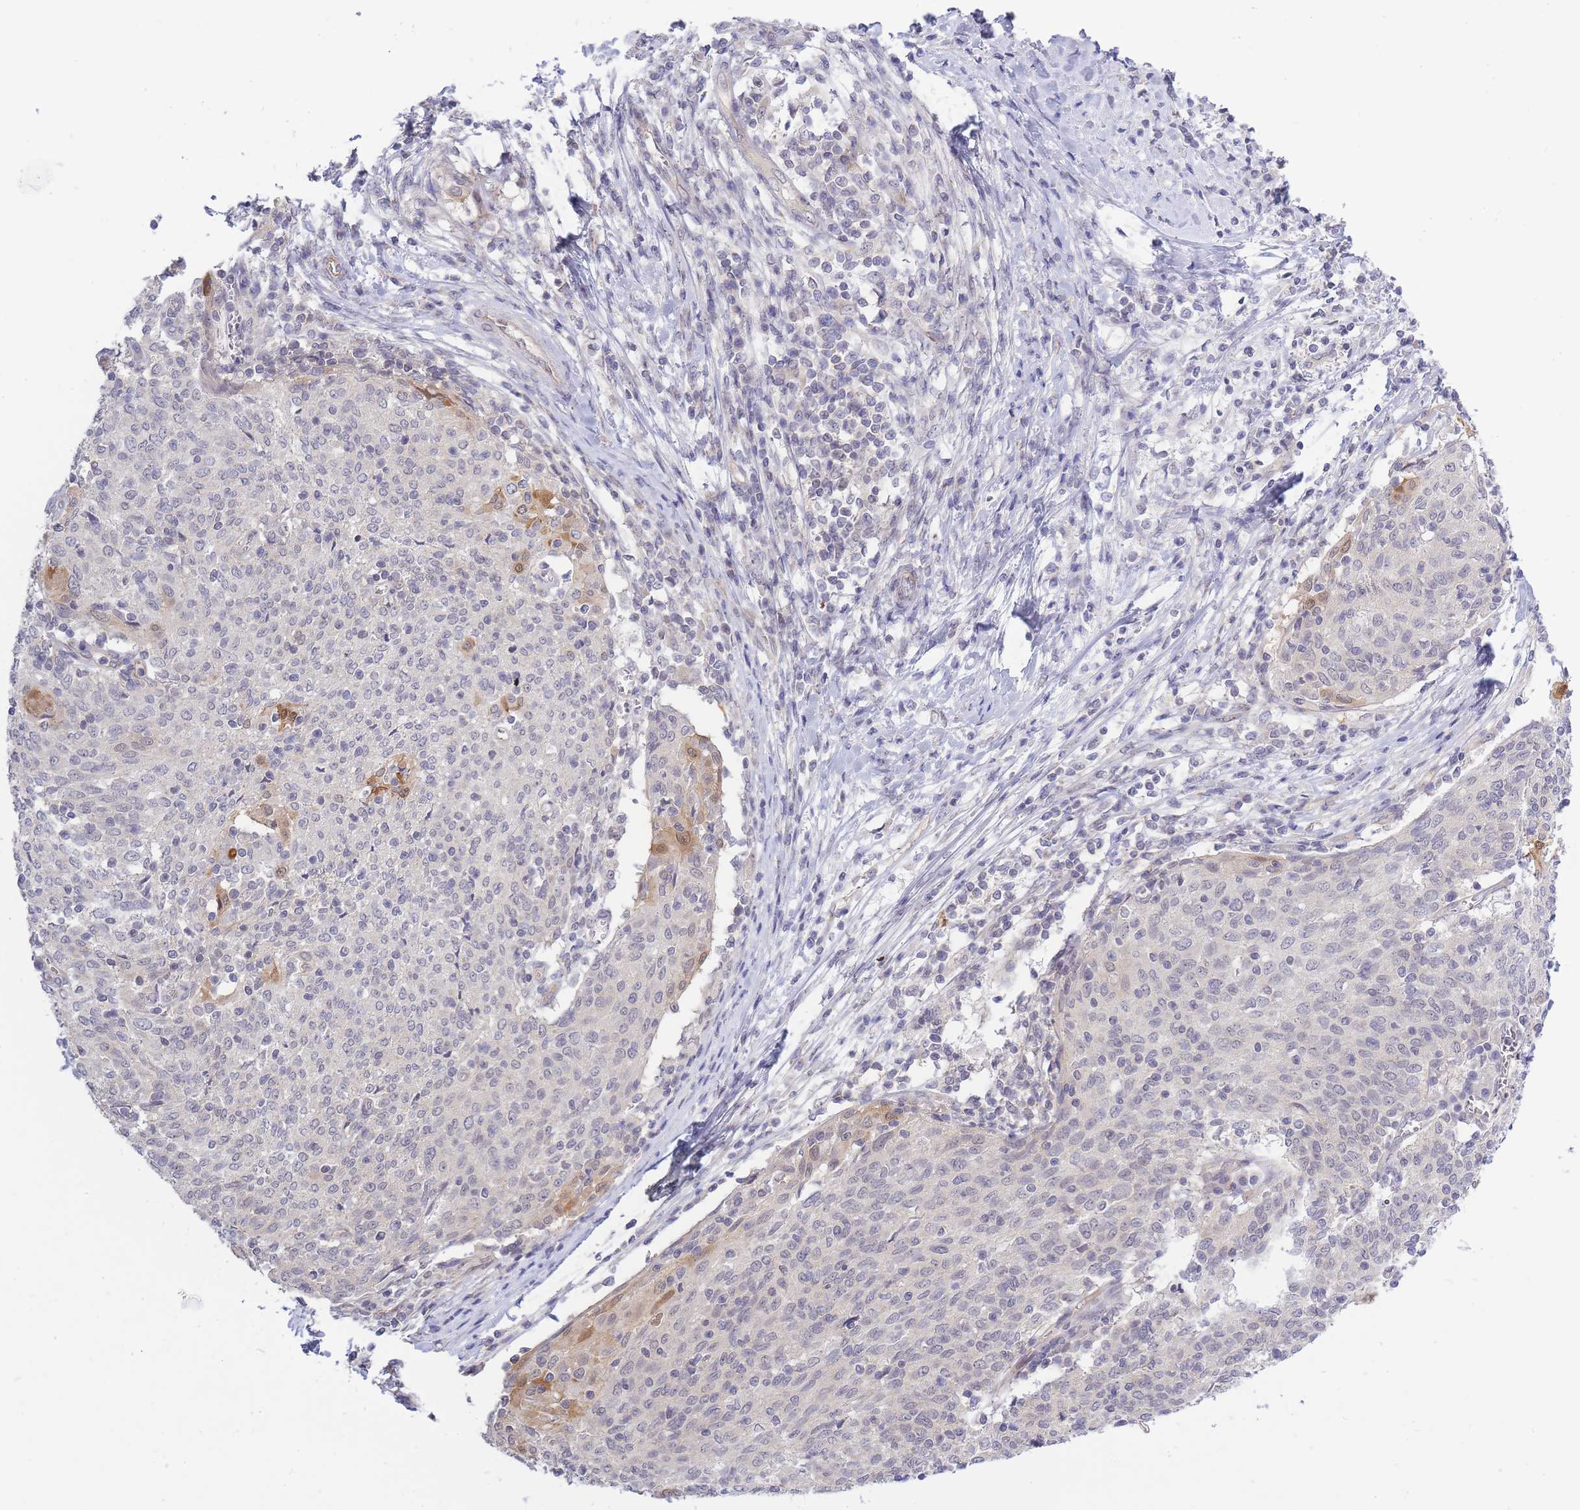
{"staining": {"intensity": "moderate", "quantity": "<25%", "location": "cytoplasmic/membranous,nuclear"}, "tissue": "cervical cancer", "cell_type": "Tumor cells", "image_type": "cancer", "snomed": [{"axis": "morphology", "description": "Squamous cell carcinoma, NOS"}, {"axis": "topography", "description": "Cervix"}], "caption": "Cervical cancer tissue demonstrates moderate cytoplasmic/membranous and nuclear positivity in approximately <25% of tumor cells Using DAB (3,3'-diaminobenzidine) (brown) and hematoxylin (blue) stains, captured at high magnification using brightfield microscopy.", "gene": "C19orf25", "patient": {"sex": "female", "age": 52}}